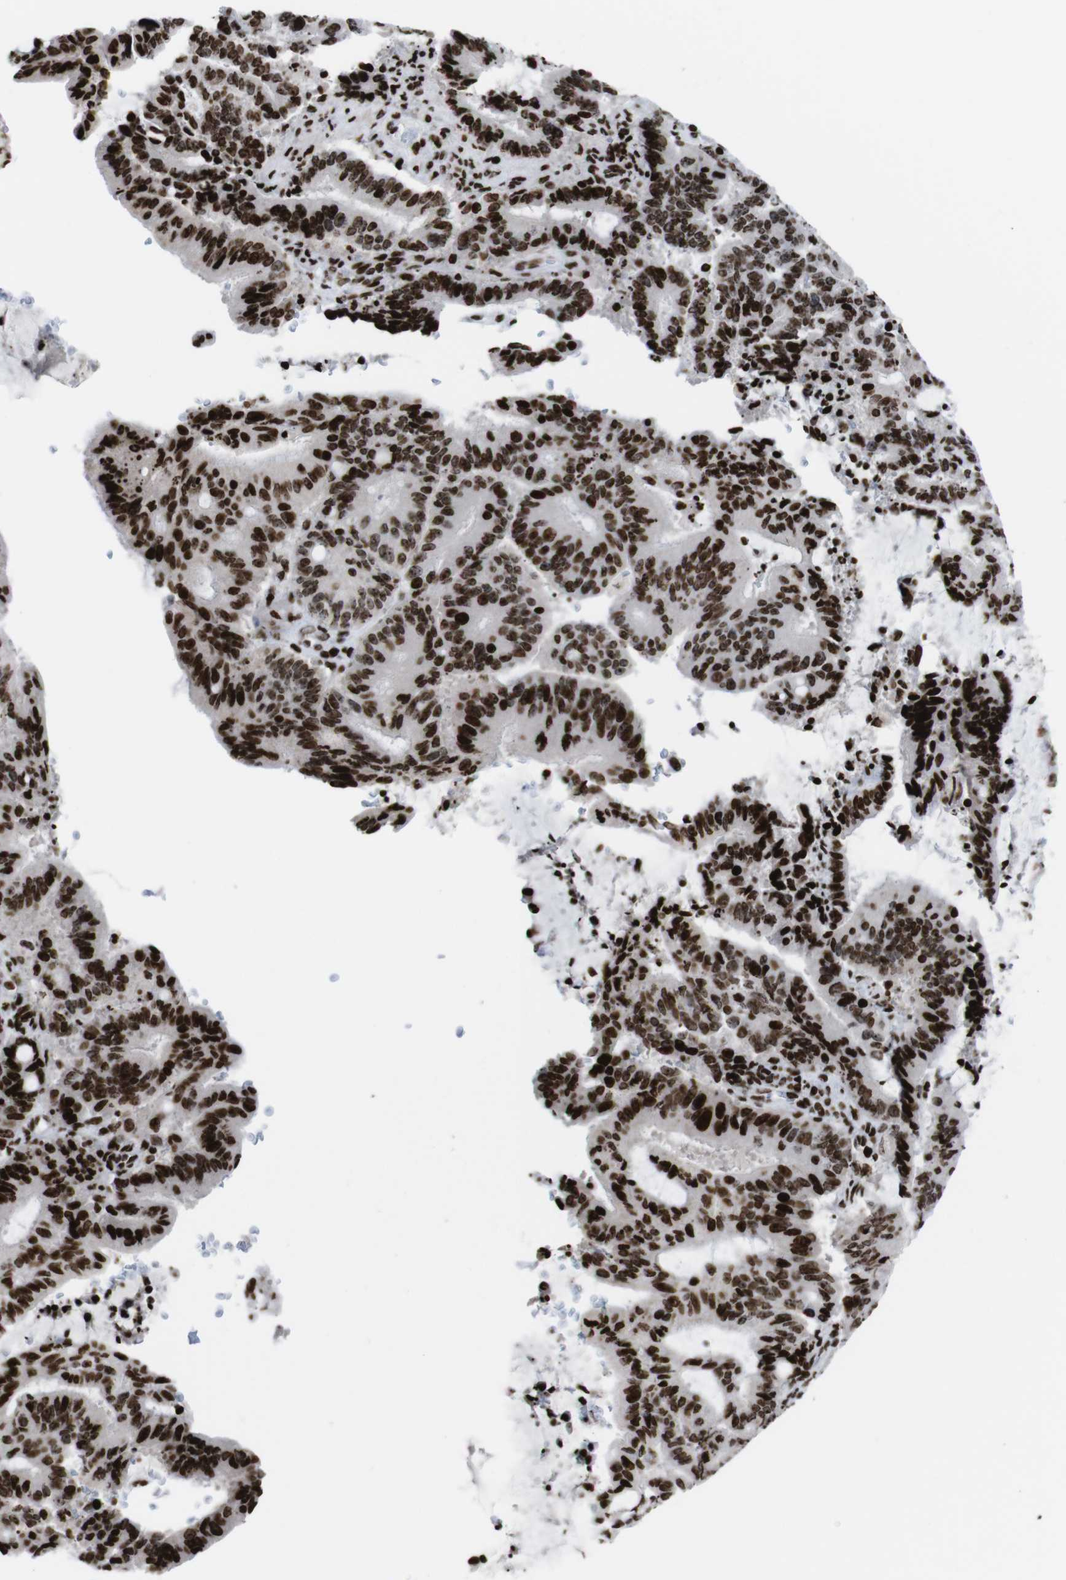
{"staining": {"intensity": "strong", "quantity": ">75%", "location": "nuclear"}, "tissue": "liver cancer", "cell_type": "Tumor cells", "image_type": "cancer", "snomed": [{"axis": "morphology", "description": "Cholangiocarcinoma"}, {"axis": "topography", "description": "Liver"}], "caption": "A micrograph of liver cancer stained for a protein displays strong nuclear brown staining in tumor cells. (Stains: DAB in brown, nuclei in blue, Microscopy: brightfield microscopy at high magnification).", "gene": "H1-4", "patient": {"sex": "female", "age": 73}}